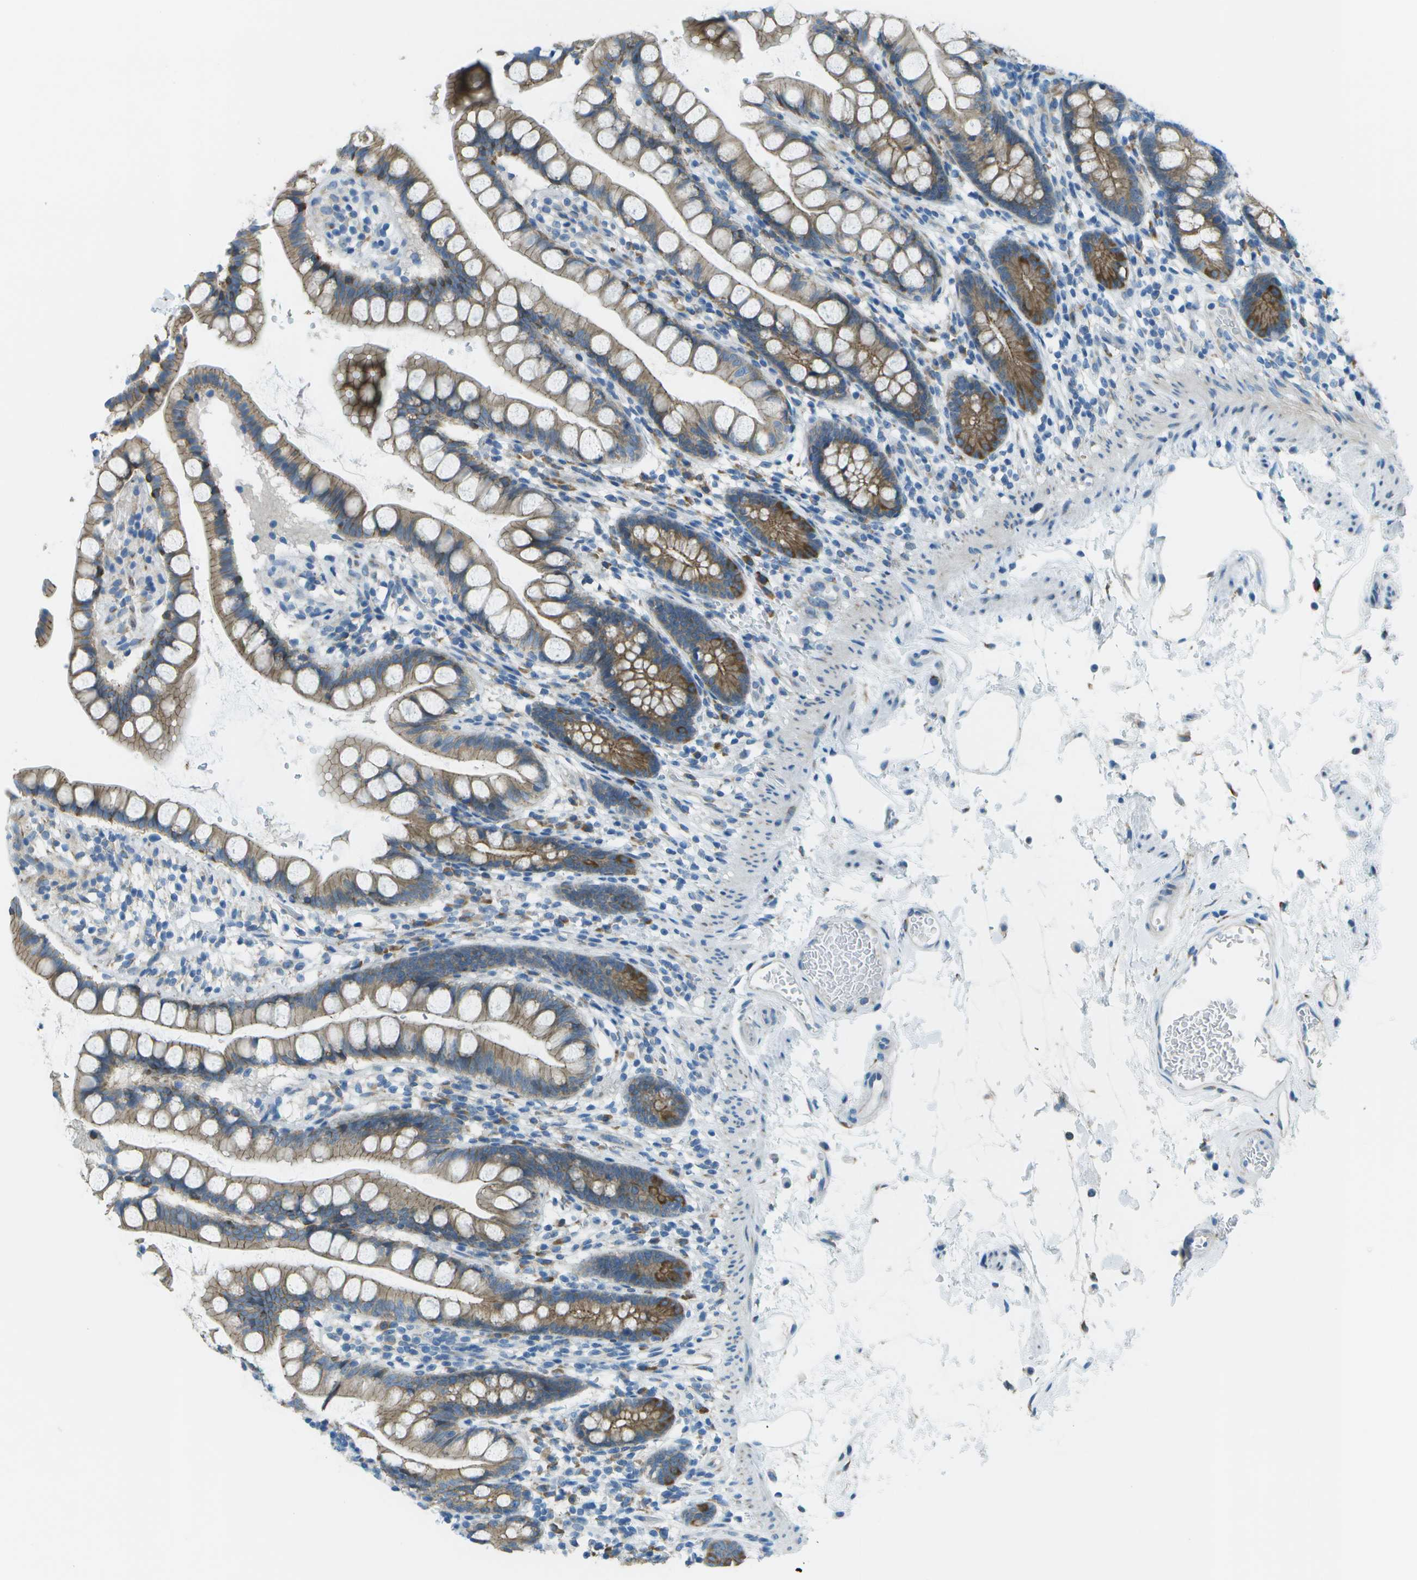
{"staining": {"intensity": "moderate", "quantity": ">75%", "location": "cytoplasmic/membranous"}, "tissue": "small intestine", "cell_type": "Glandular cells", "image_type": "normal", "snomed": [{"axis": "morphology", "description": "Normal tissue, NOS"}, {"axis": "topography", "description": "Small intestine"}], "caption": "A micrograph of human small intestine stained for a protein exhibits moderate cytoplasmic/membranous brown staining in glandular cells. (Brightfield microscopy of DAB IHC at high magnification).", "gene": "KCTD3", "patient": {"sex": "female", "age": 84}}